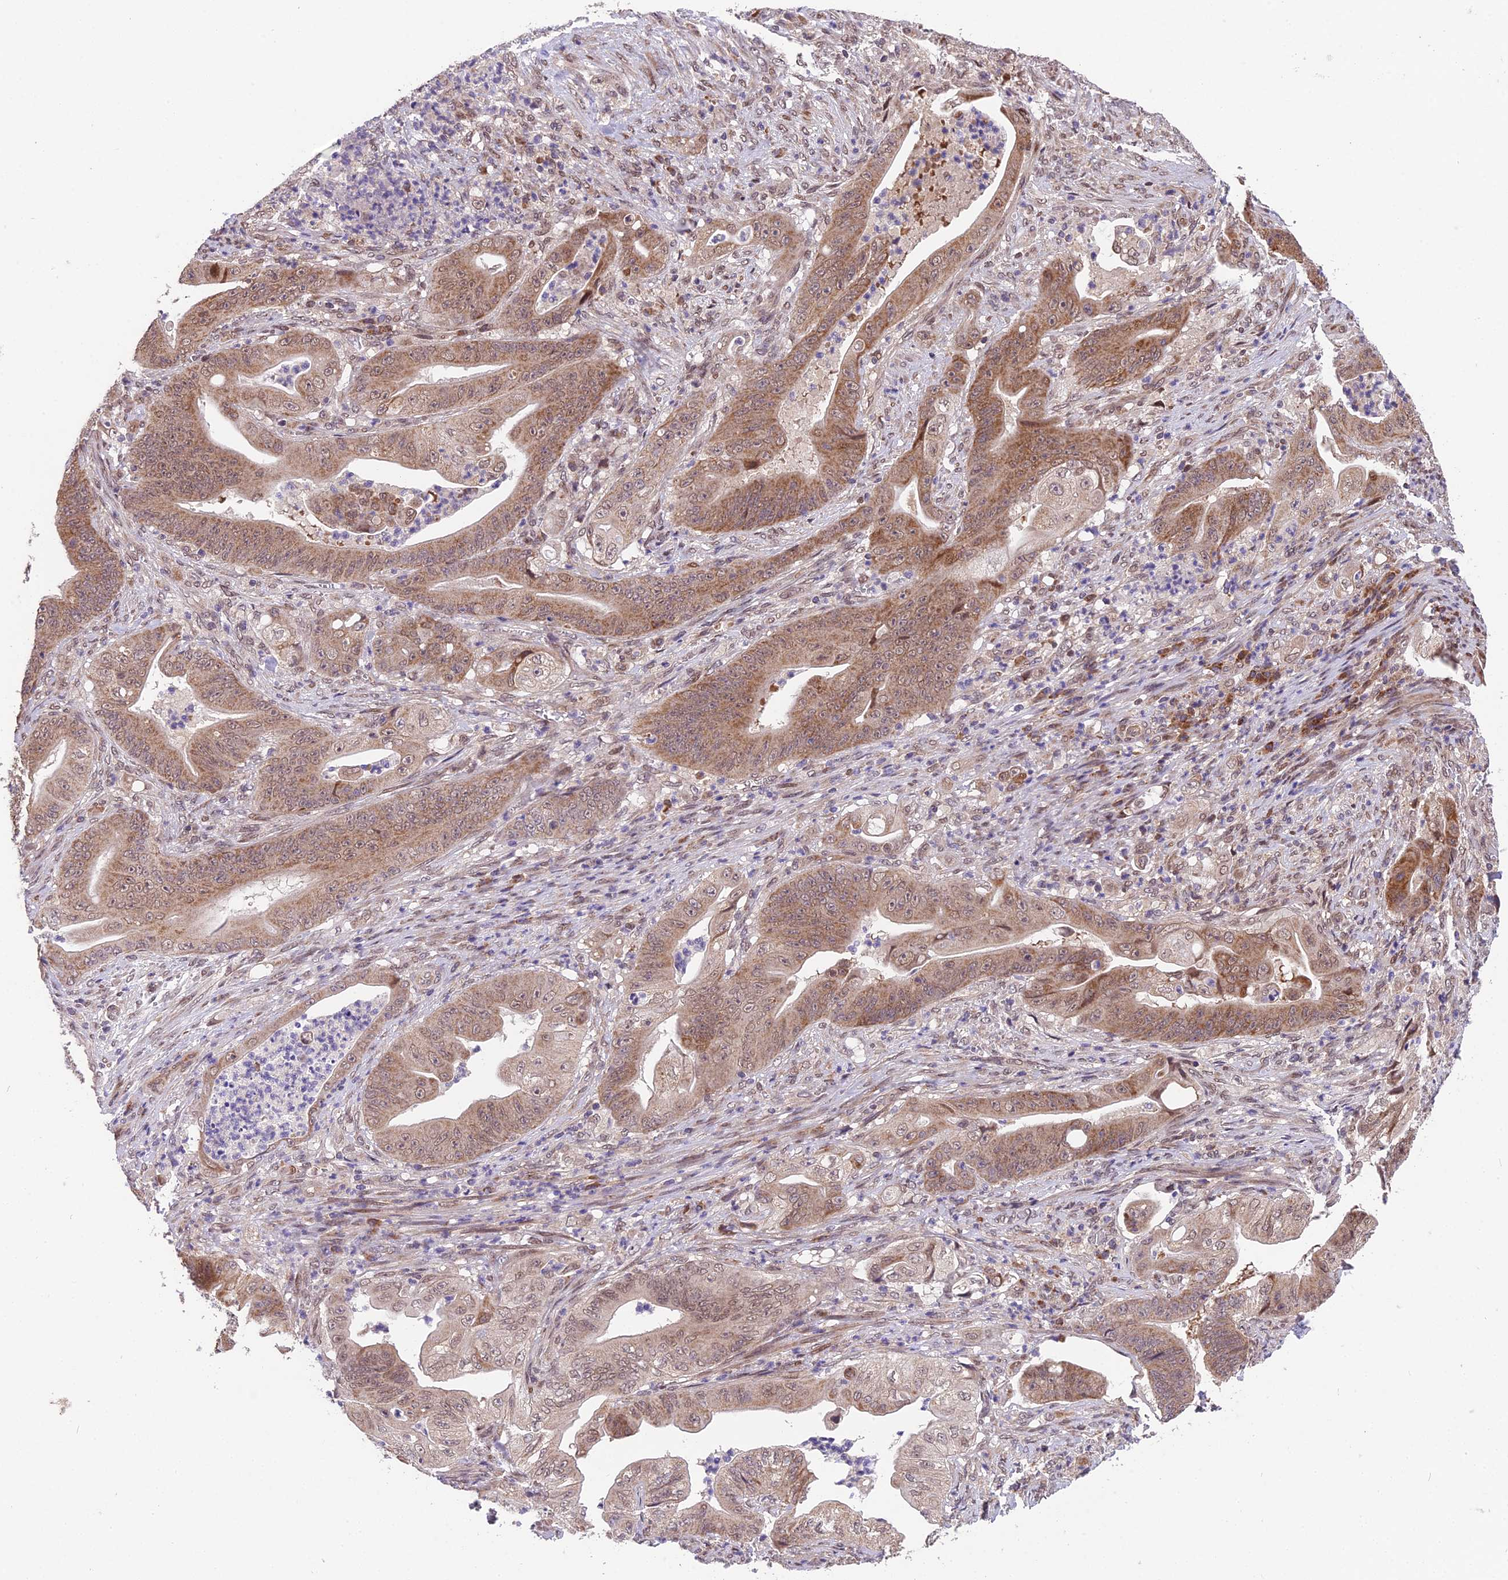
{"staining": {"intensity": "moderate", "quantity": ">75%", "location": "cytoplasmic/membranous,nuclear"}, "tissue": "stomach cancer", "cell_type": "Tumor cells", "image_type": "cancer", "snomed": [{"axis": "morphology", "description": "Adenocarcinoma, NOS"}, {"axis": "topography", "description": "Stomach"}], "caption": "This image reveals immunohistochemistry staining of human stomach cancer (adenocarcinoma), with medium moderate cytoplasmic/membranous and nuclear staining in about >75% of tumor cells.", "gene": "CYP2R1", "patient": {"sex": "female", "age": 73}}